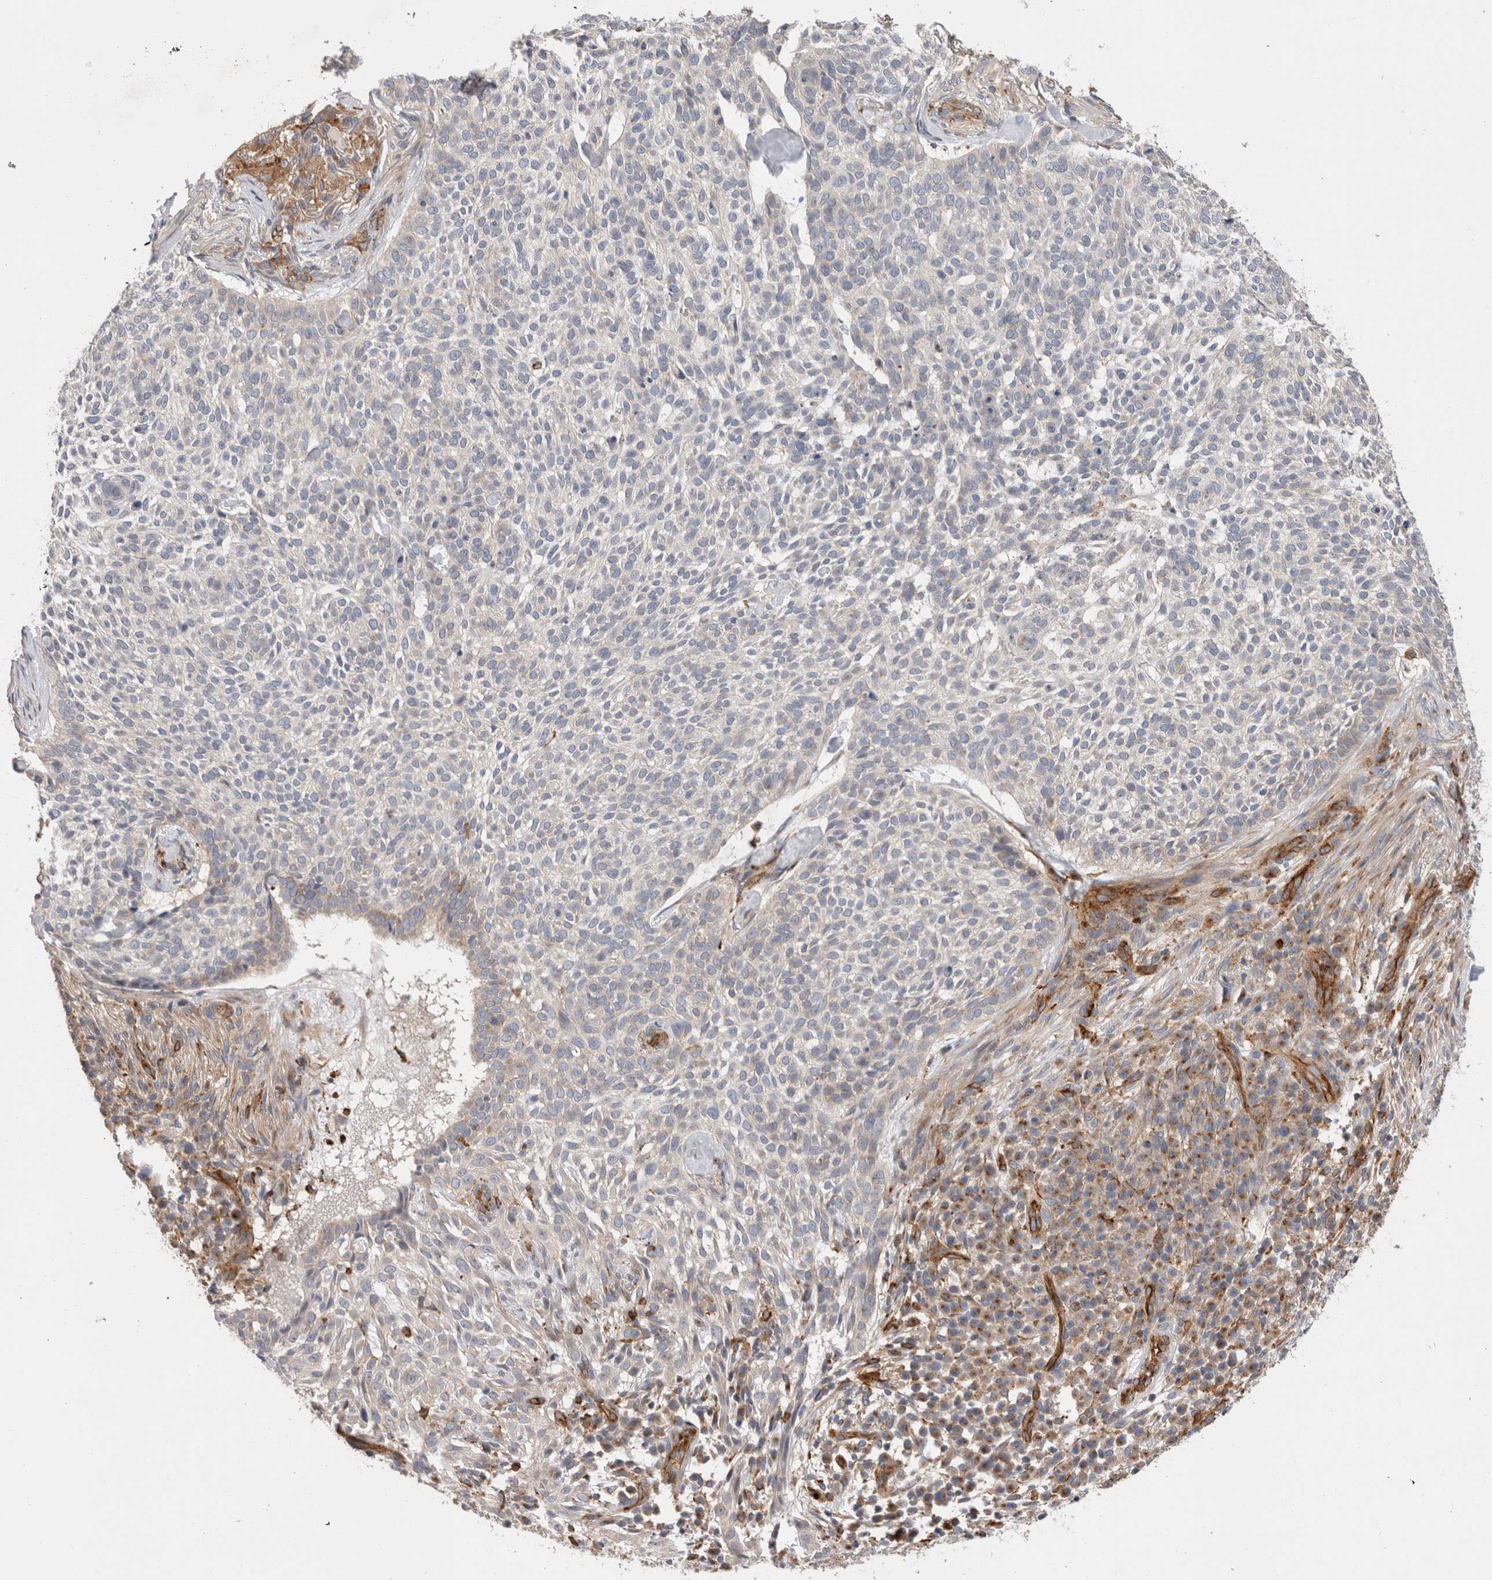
{"staining": {"intensity": "negative", "quantity": "none", "location": "none"}, "tissue": "skin cancer", "cell_type": "Tumor cells", "image_type": "cancer", "snomed": [{"axis": "morphology", "description": "Basal cell carcinoma"}, {"axis": "topography", "description": "Skin"}], "caption": "IHC of skin cancer shows no staining in tumor cells.", "gene": "BNIP2", "patient": {"sex": "female", "age": 64}}